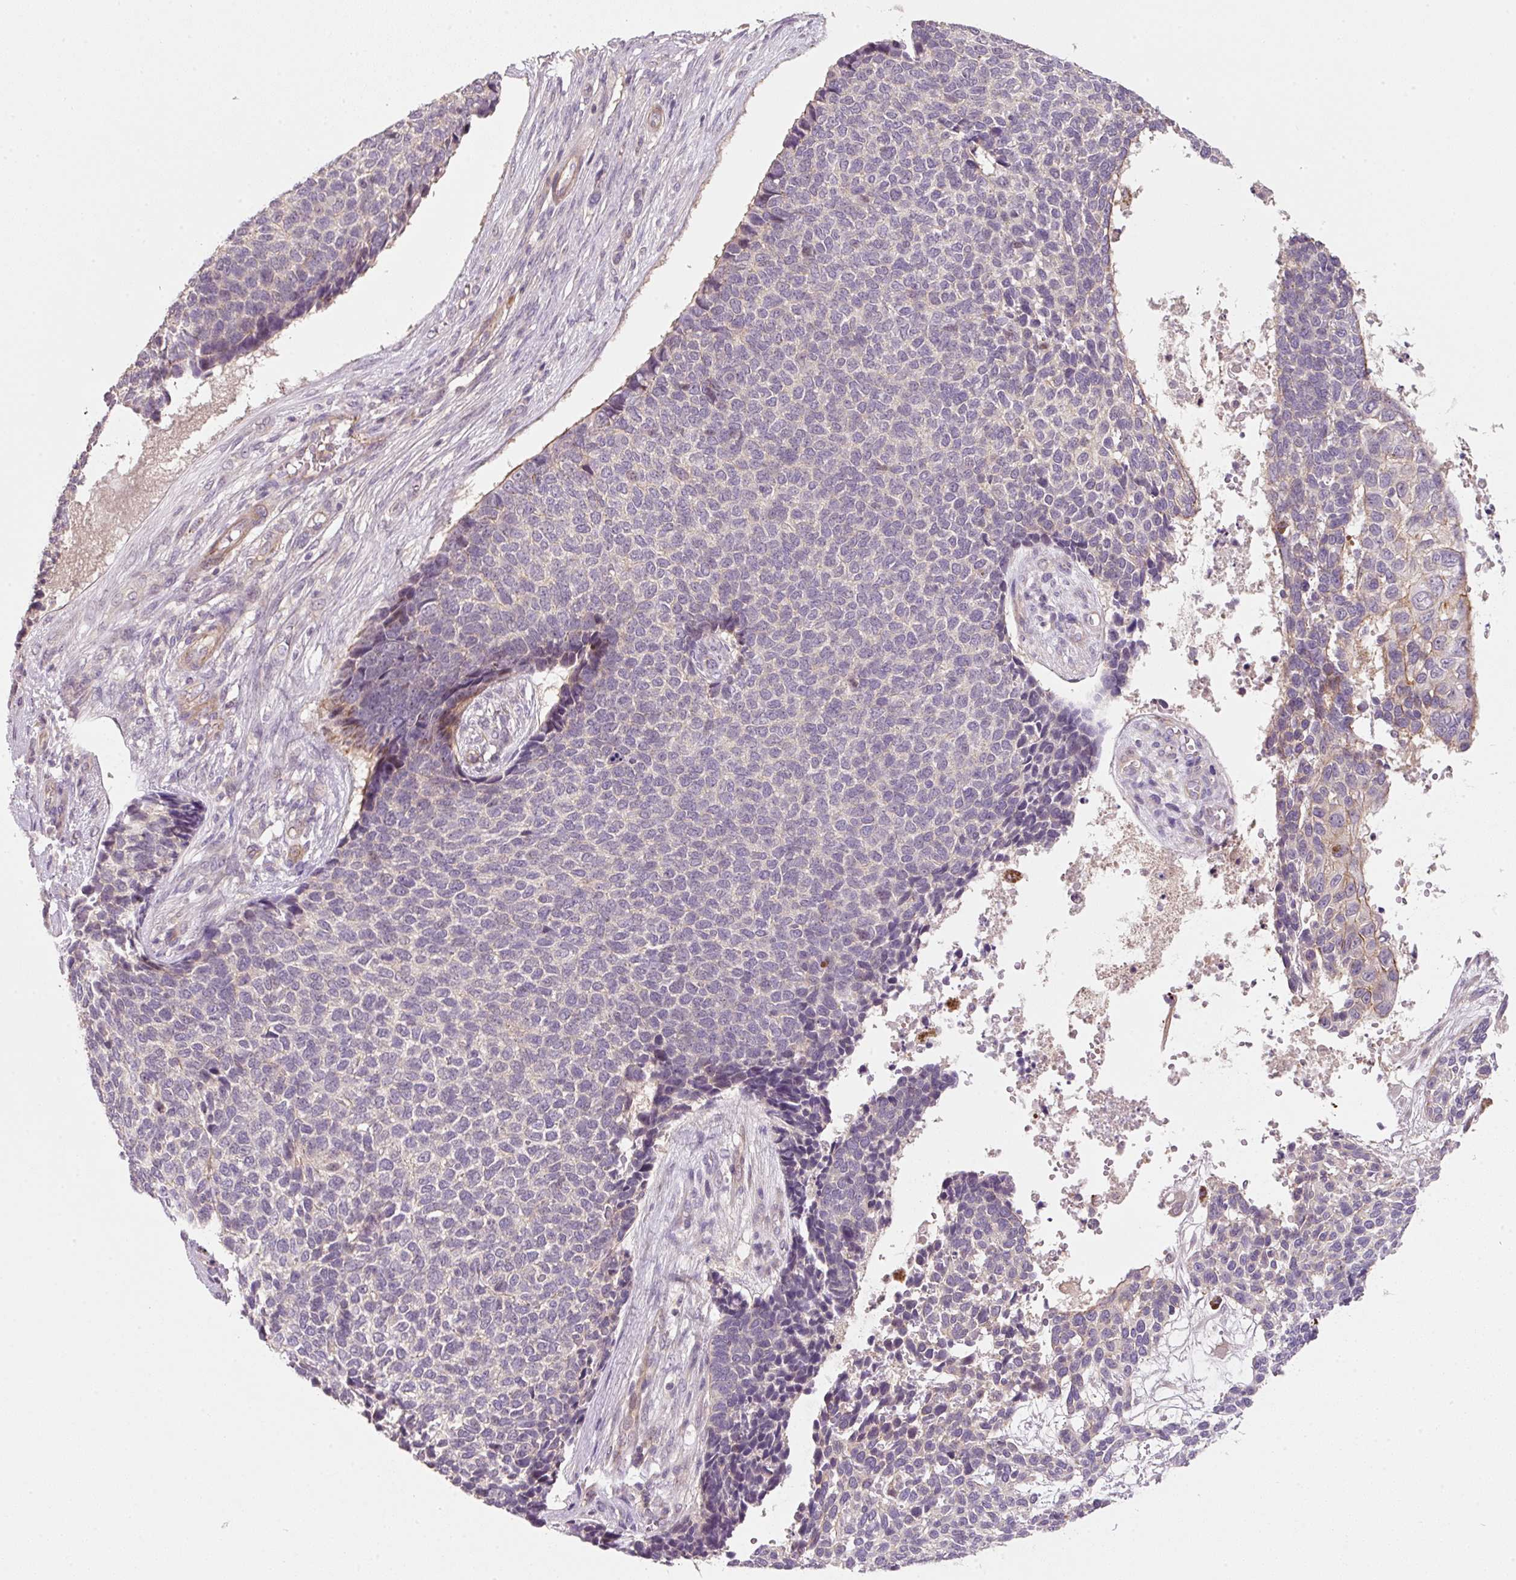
{"staining": {"intensity": "negative", "quantity": "none", "location": "none"}, "tissue": "skin cancer", "cell_type": "Tumor cells", "image_type": "cancer", "snomed": [{"axis": "morphology", "description": "Basal cell carcinoma"}, {"axis": "topography", "description": "Skin"}], "caption": "Protein analysis of skin basal cell carcinoma reveals no significant expression in tumor cells. (DAB (3,3'-diaminobenzidine) IHC with hematoxylin counter stain).", "gene": "TIRAP", "patient": {"sex": "female", "age": 84}}